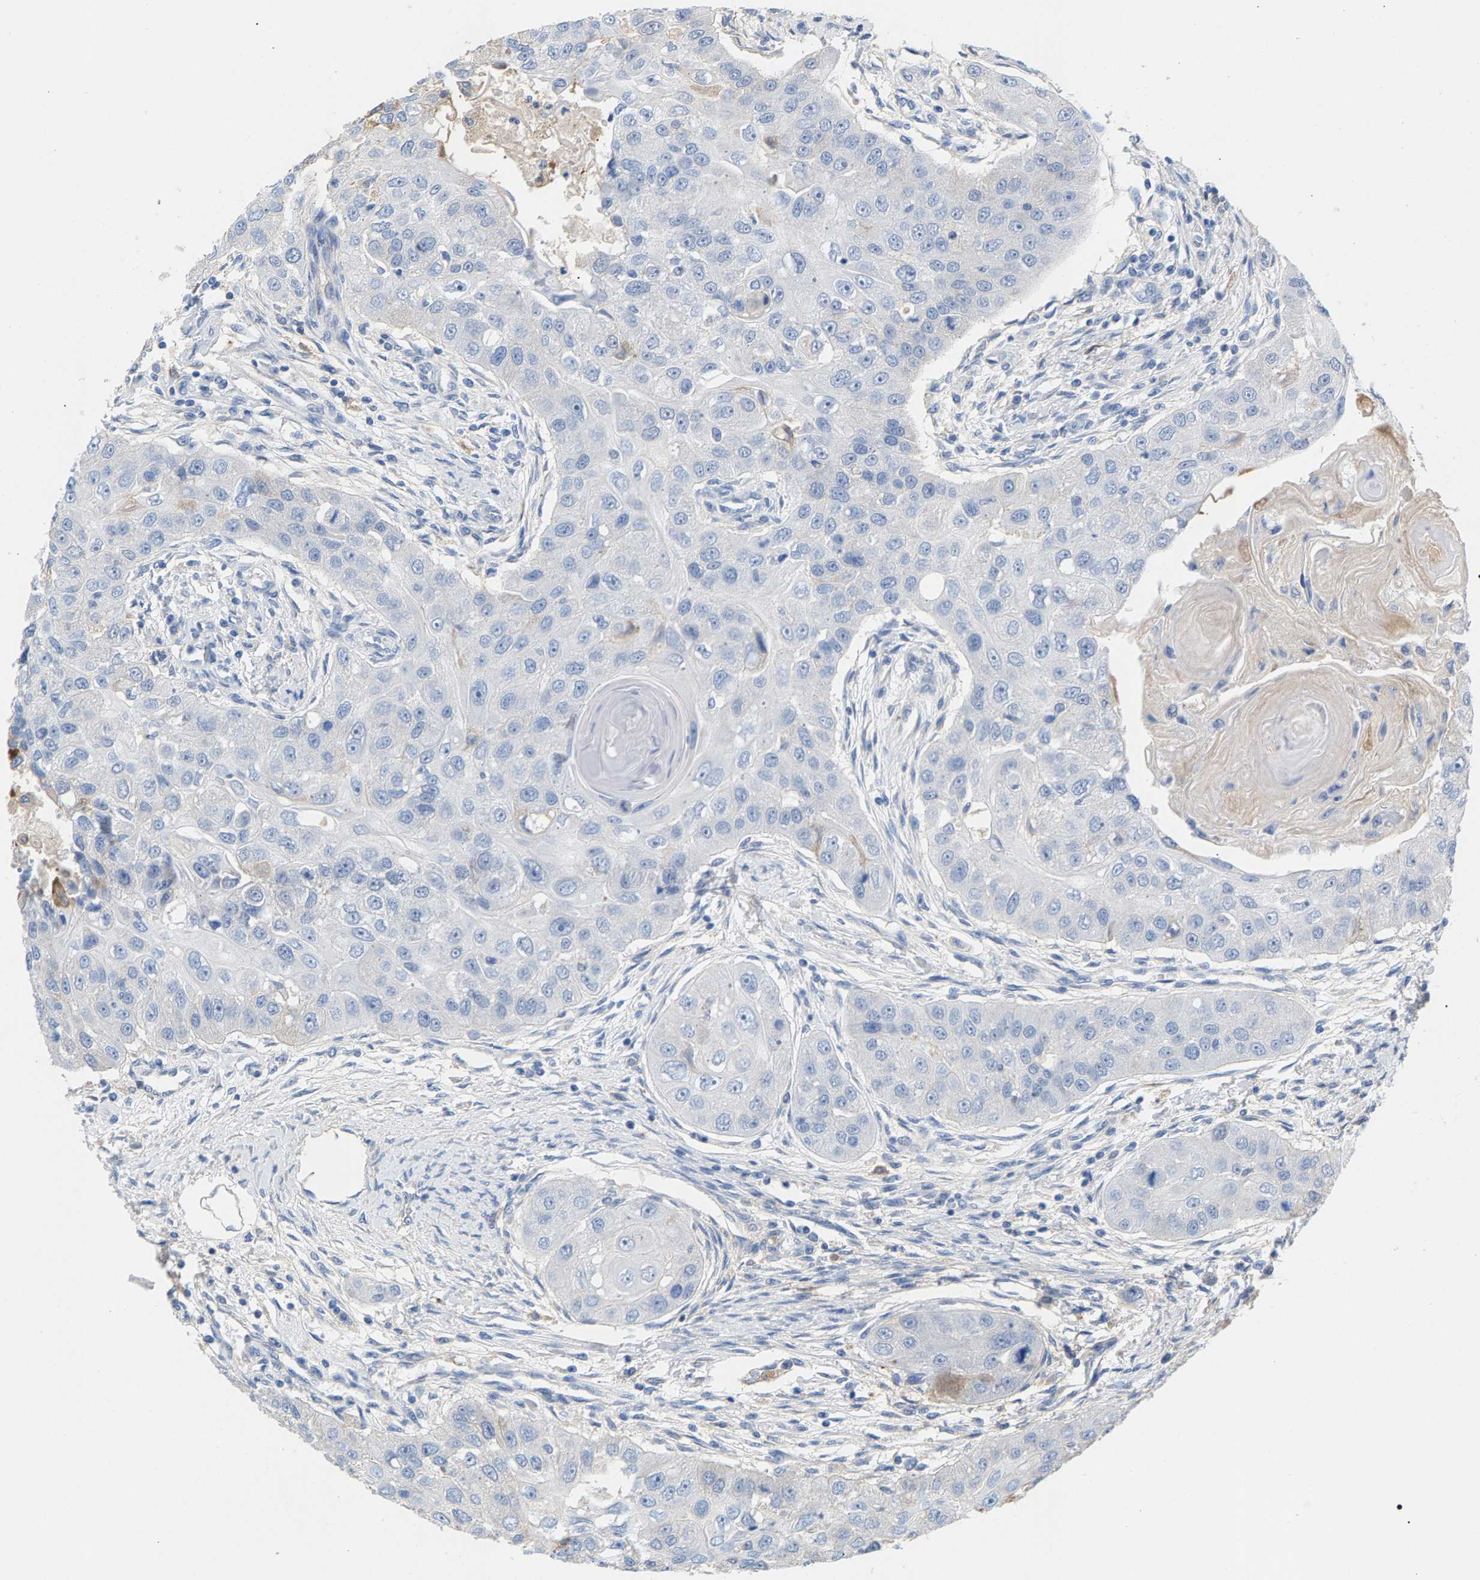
{"staining": {"intensity": "negative", "quantity": "none", "location": "none"}, "tissue": "head and neck cancer", "cell_type": "Tumor cells", "image_type": "cancer", "snomed": [{"axis": "morphology", "description": "Normal tissue, NOS"}, {"axis": "morphology", "description": "Squamous cell carcinoma, NOS"}, {"axis": "topography", "description": "Skeletal muscle"}, {"axis": "topography", "description": "Head-Neck"}], "caption": "High power microscopy image of an IHC micrograph of head and neck squamous cell carcinoma, revealing no significant staining in tumor cells.", "gene": "APOH", "patient": {"sex": "male", "age": 51}}